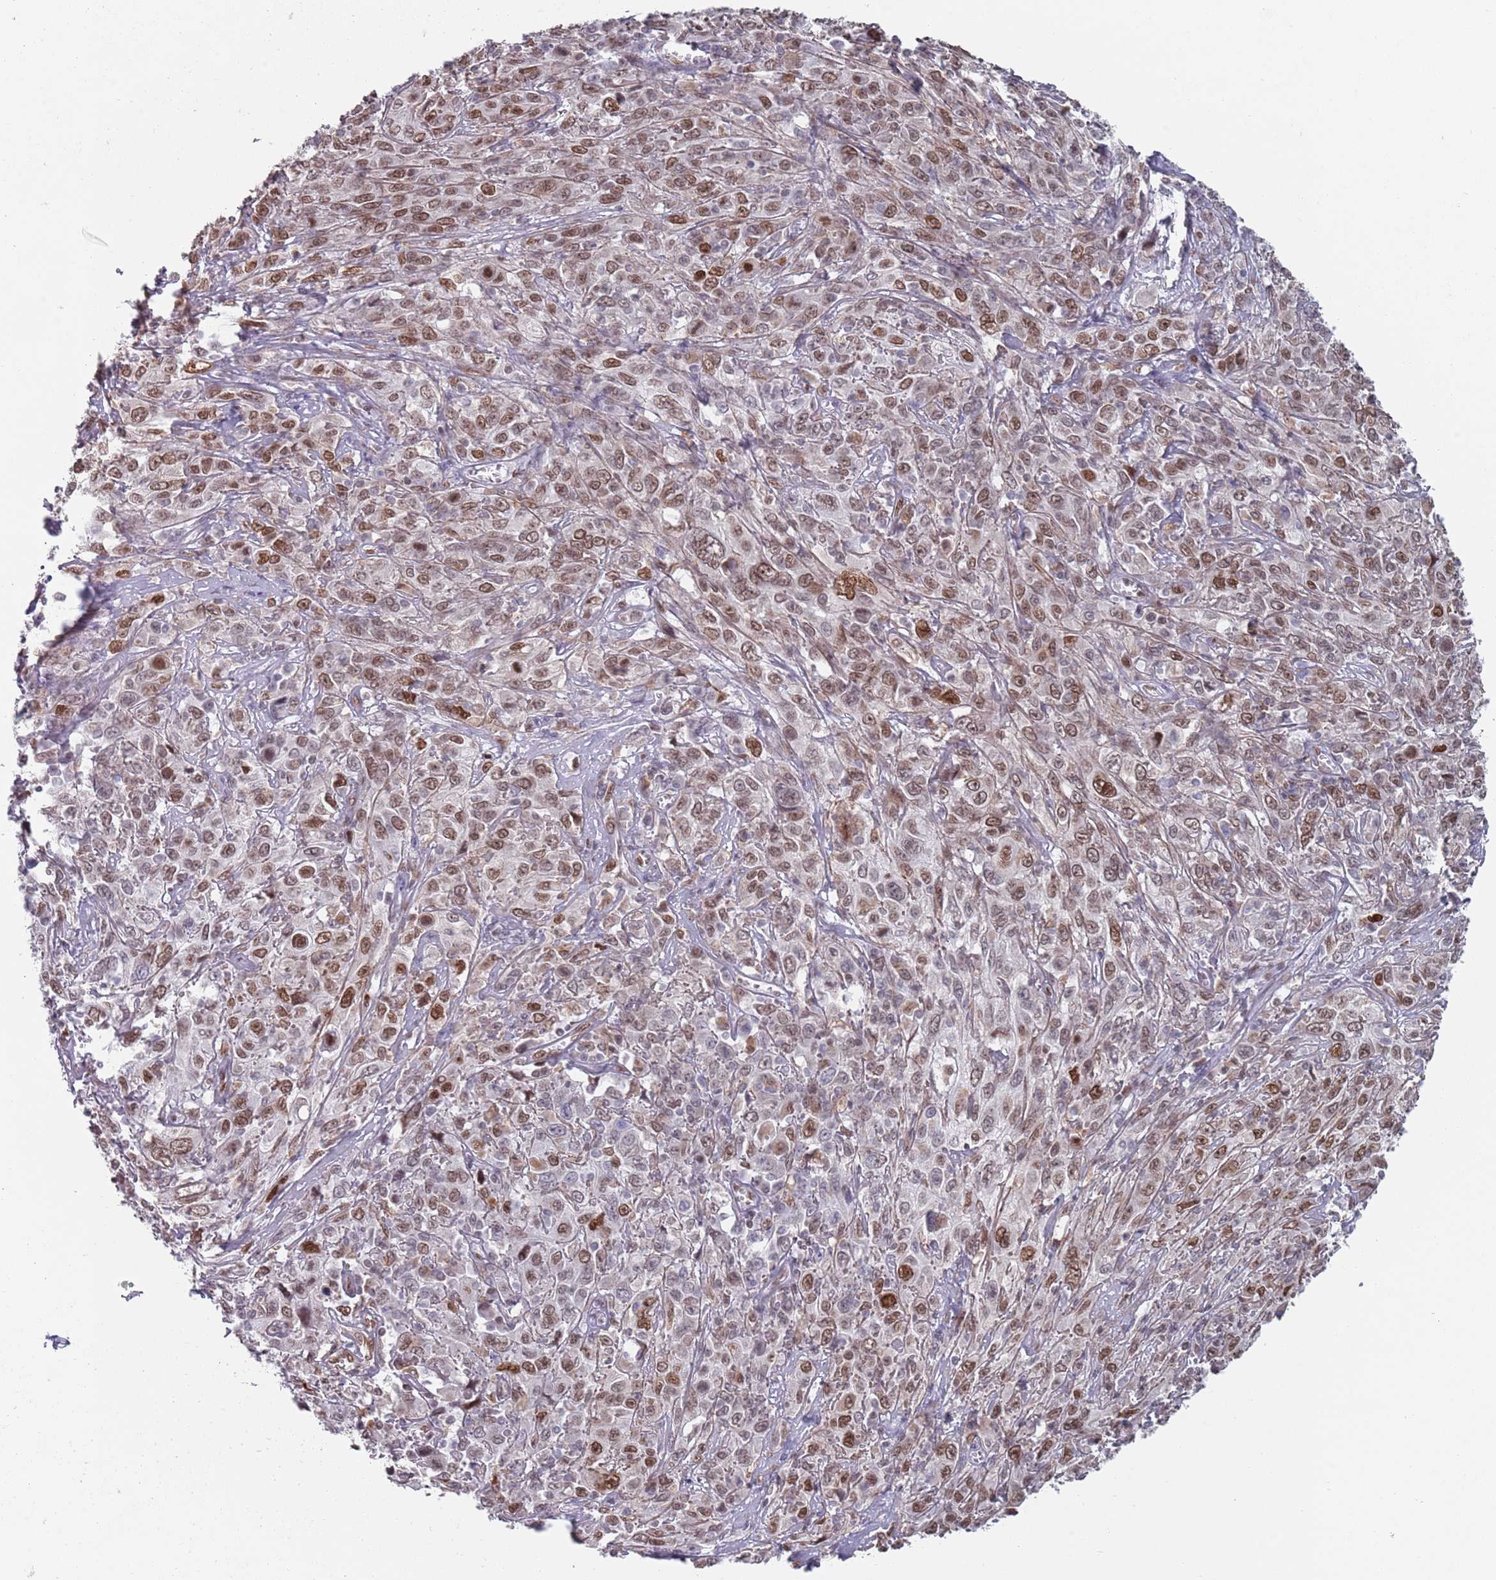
{"staining": {"intensity": "moderate", "quantity": "<25%", "location": "nuclear"}, "tissue": "cervical cancer", "cell_type": "Tumor cells", "image_type": "cancer", "snomed": [{"axis": "morphology", "description": "Squamous cell carcinoma, NOS"}, {"axis": "topography", "description": "Cervix"}], "caption": "Moderate nuclear positivity for a protein is appreciated in approximately <25% of tumor cells of cervical cancer (squamous cell carcinoma) using immunohistochemistry (IHC).", "gene": "MFSD12", "patient": {"sex": "female", "age": 46}}